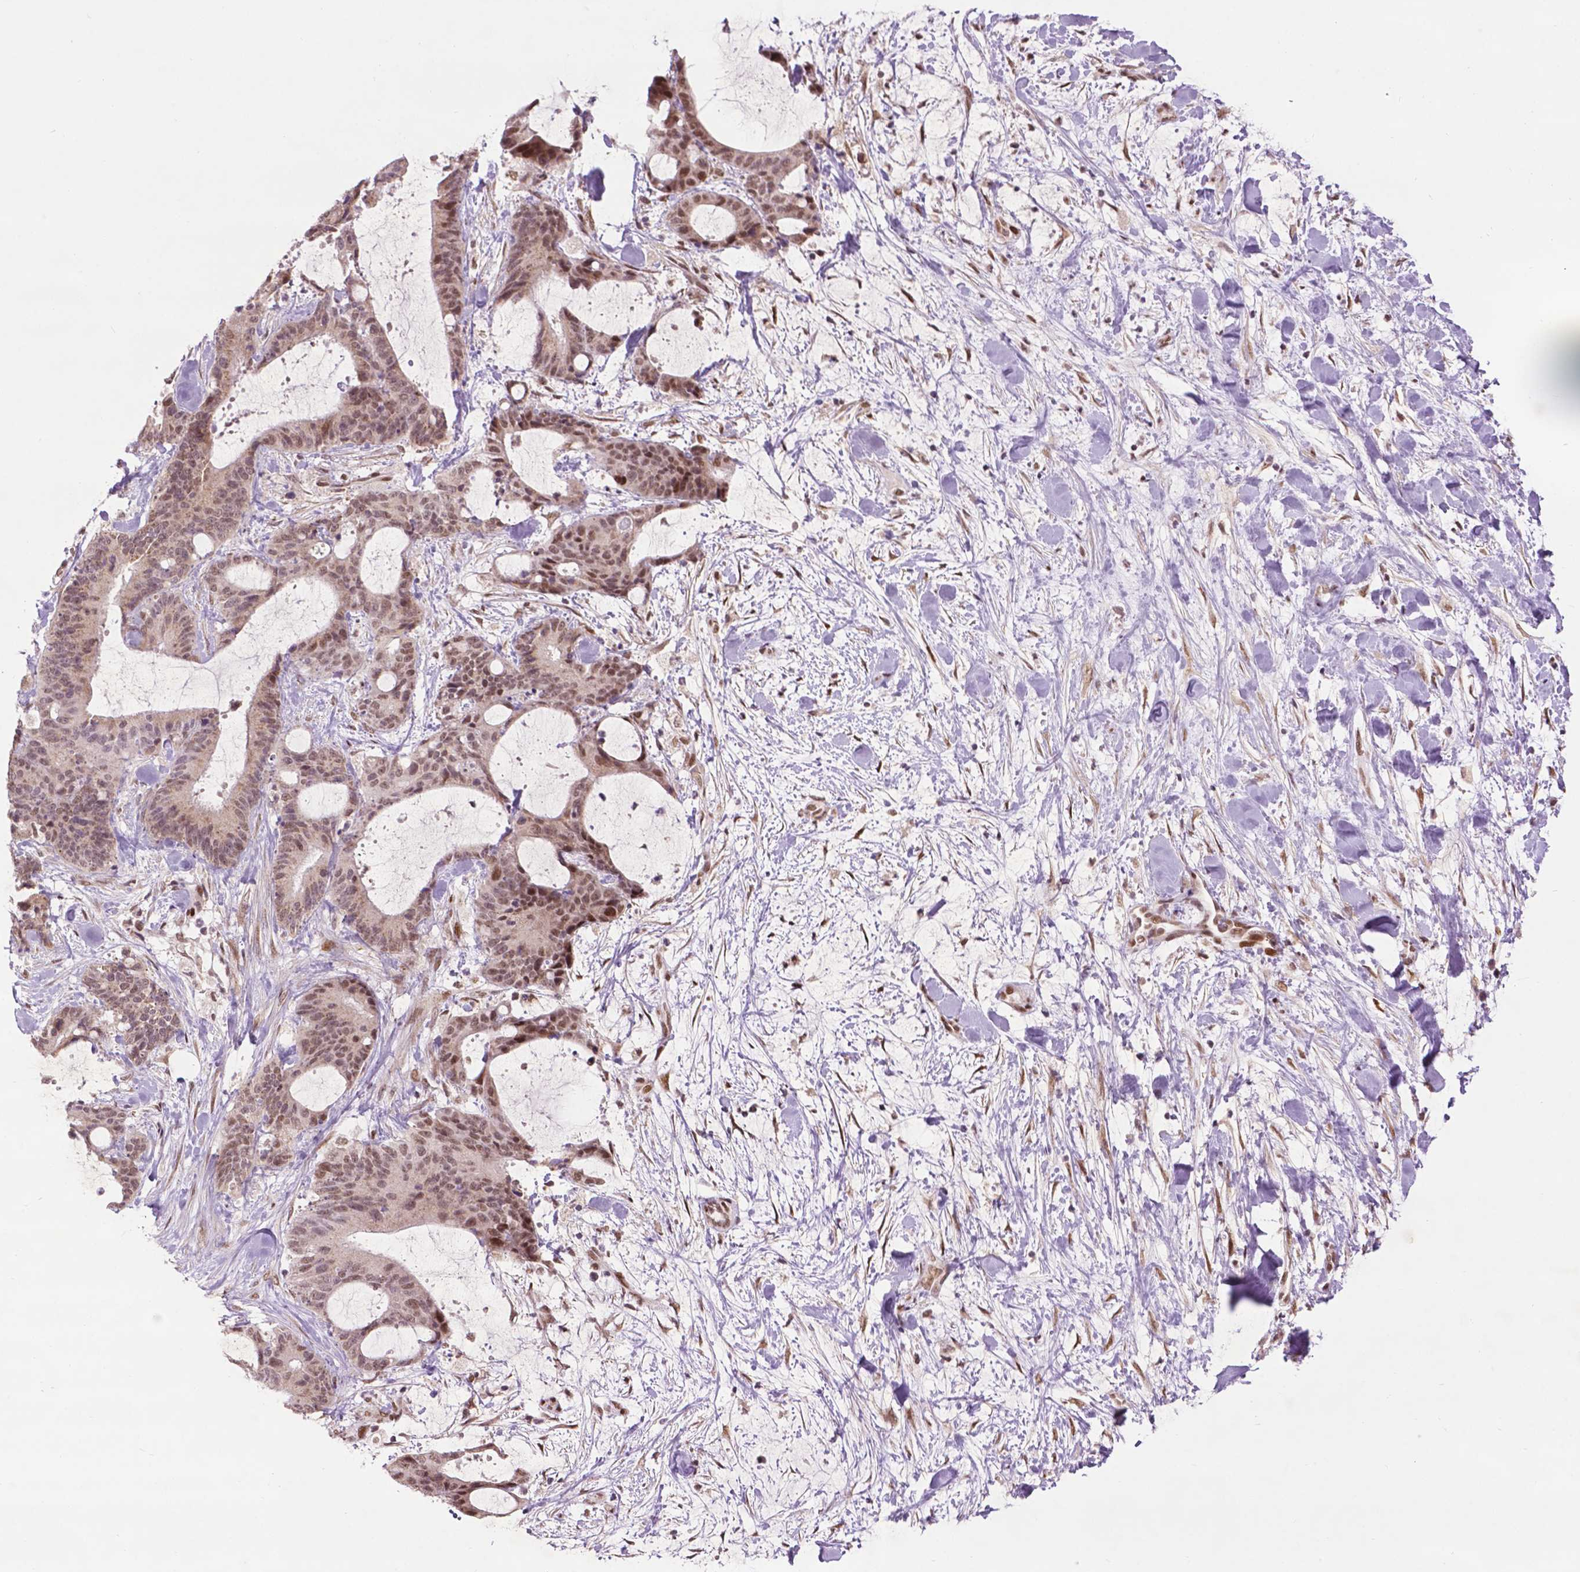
{"staining": {"intensity": "moderate", "quantity": ">75%", "location": "nuclear"}, "tissue": "liver cancer", "cell_type": "Tumor cells", "image_type": "cancer", "snomed": [{"axis": "morphology", "description": "Cholangiocarcinoma"}, {"axis": "topography", "description": "Liver"}], "caption": "Liver cancer (cholangiocarcinoma) stained with immunohistochemistry demonstrates moderate nuclear expression in about >75% of tumor cells. Using DAB (3,3'-diaminobenzidine) (brown) and hematoxylin (blue) stains, captured at high magnification using brightfield microscopy.", "gene": "ZNF41", "patient": {"sex": "female", "age": 73}}